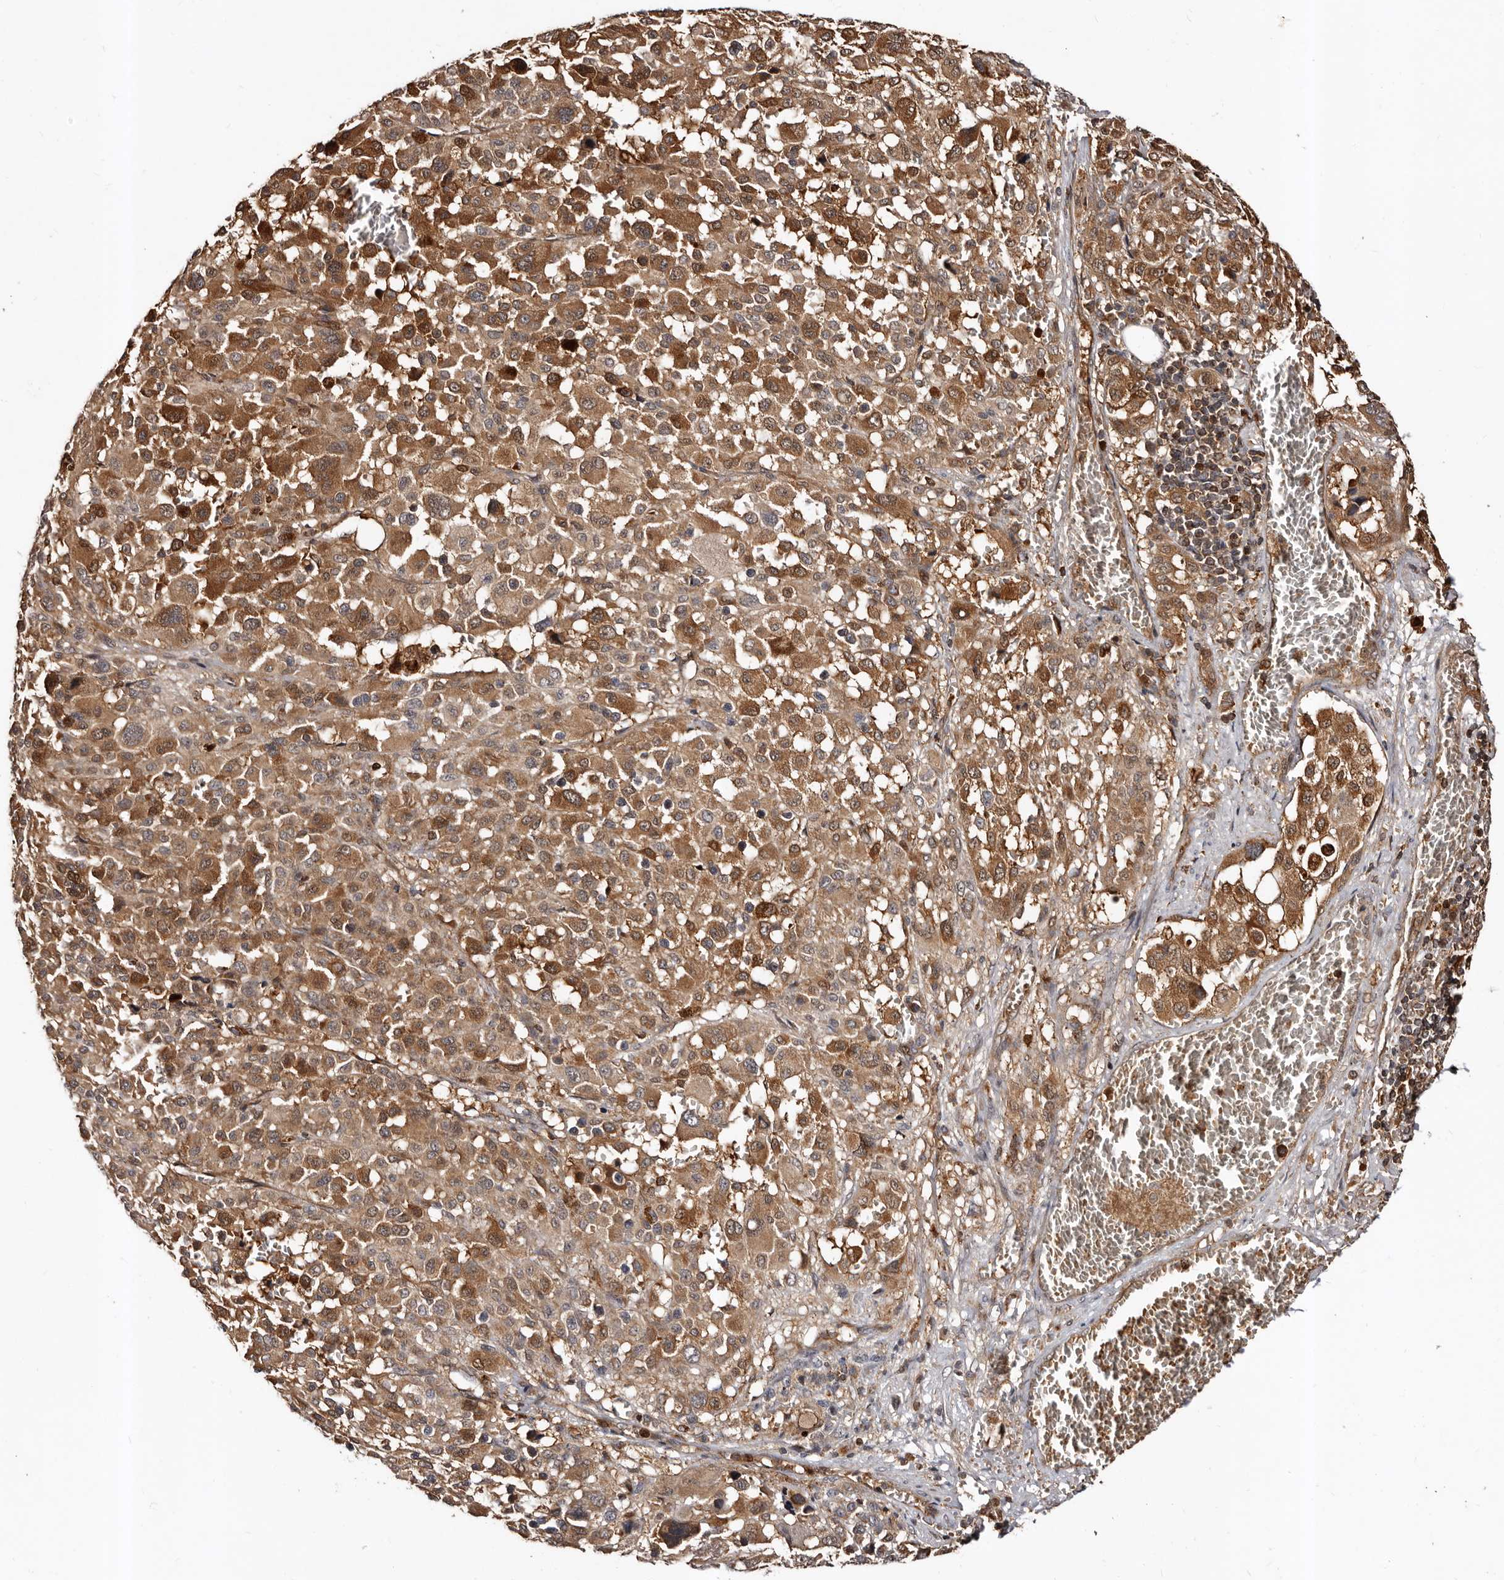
{"staining": {"intensity": "strong", "quantity": ">75%", "location": "cytoplasmic/membranous"}, "tissue": "melanoma", "cell_type": "Tumor cells", "image_type": "cancer", "snomed": [{"axis": "morphology", "description": "Malignant melanoma, Metastatic site"}, {"axis": "topography", "description": "Skin"}], "caption": "Protein positivity by immunohistochemistry exhibits strong cytoplasmic/membranous staining in approximately >75% of tumor cells in melanoma. Using DAB (brown) and hematoxylin (blue) stains, captured at high magnification using brightfield microscopy.", "gene": "BAX", "patient": {"sex": "female", "age": 74}}